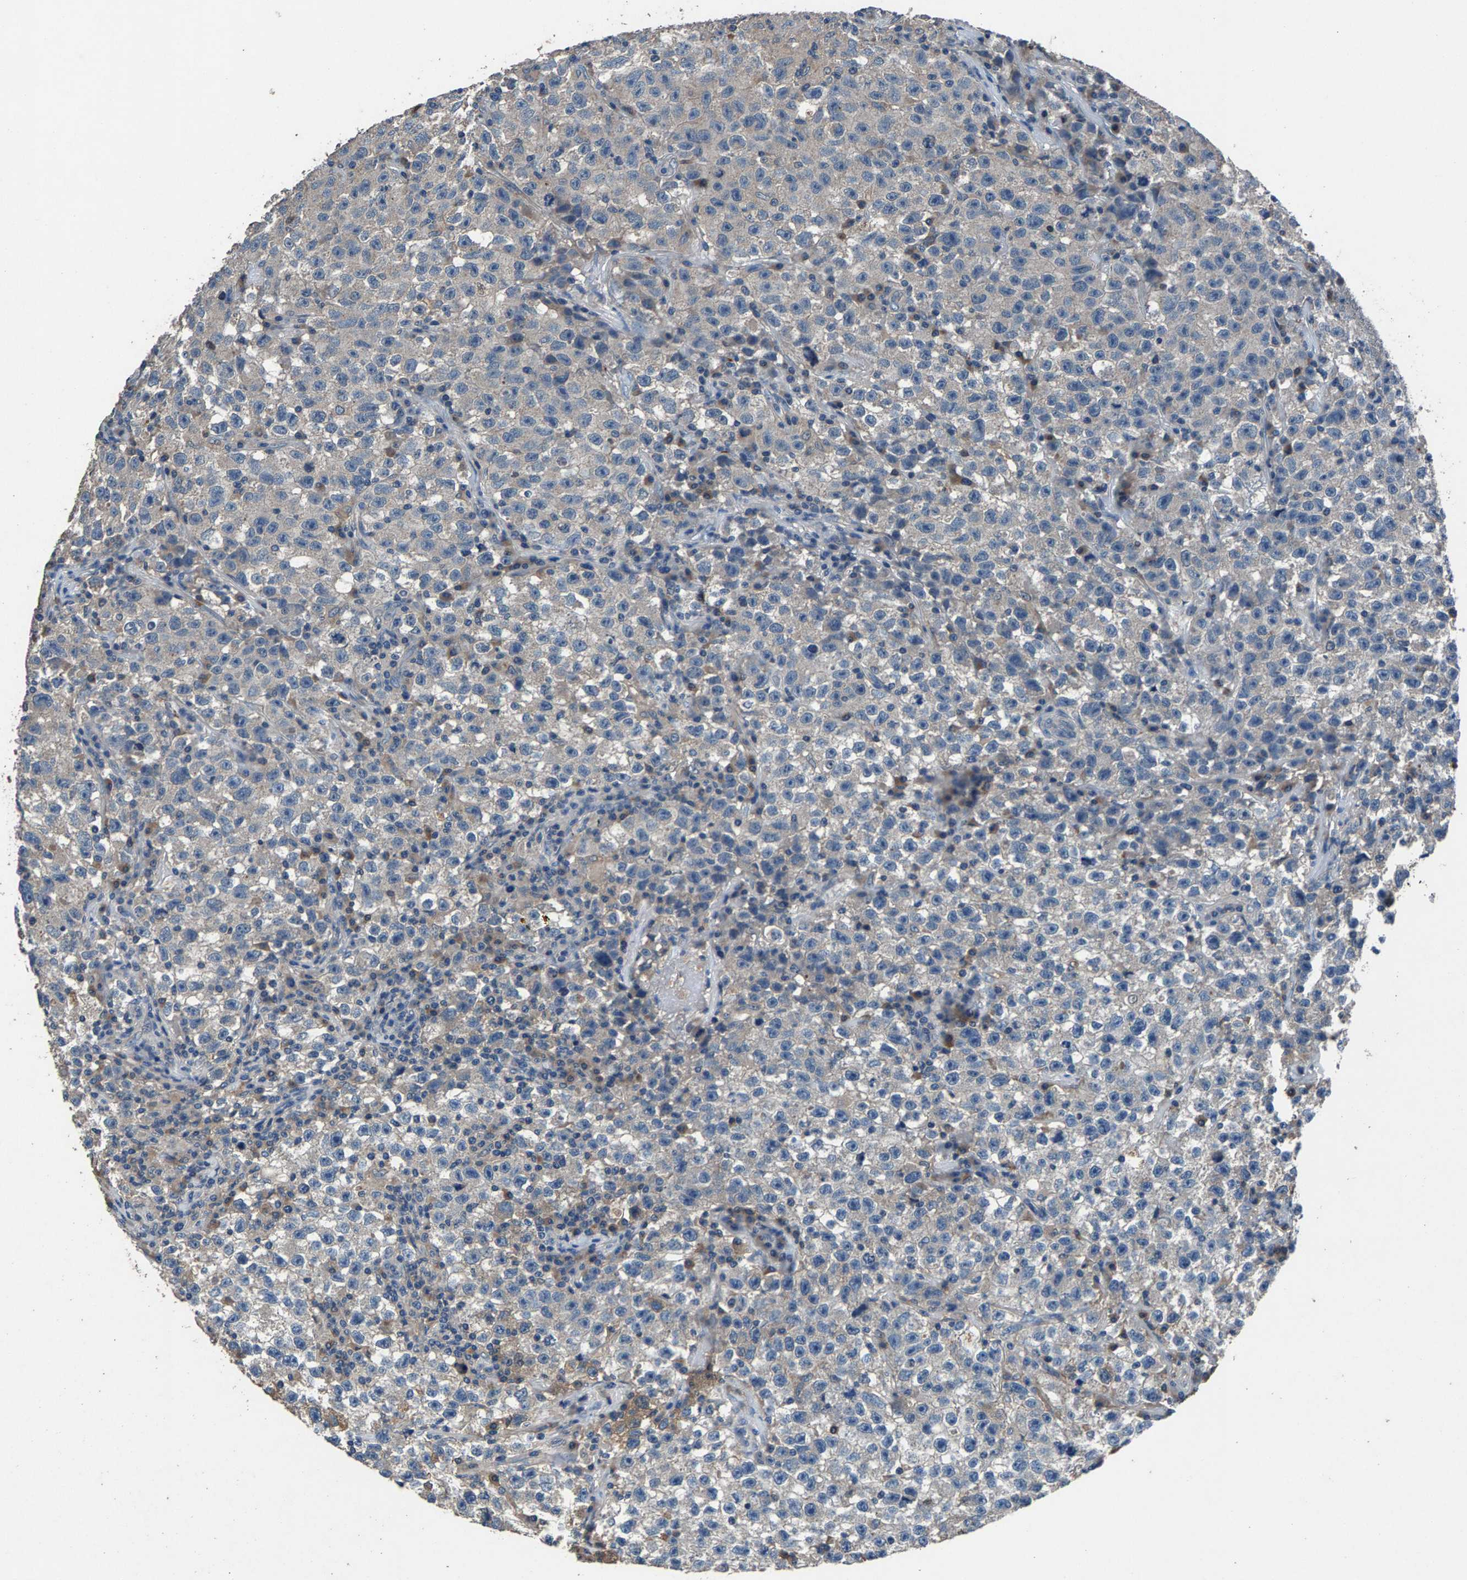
{"staining": {"intensity": "weak", "quantity": "<25%", "location": "cytoplasmic/membranous"}, "tissue": "testis cancer", "cell_type": "Tumor cells", "image_type": "cancer", "snomed": [{"axis": "morphology", "description": "Seminoma, NOS"}, {"axis": "topography", "description": "Testis"}], "caption": "Testis cancer (seminoma) was stained to show a protein in brown. There is no significant staining in tumor cells.", "gene": "PRXL2C", "patient": {"sex": "male", "age": 22}}